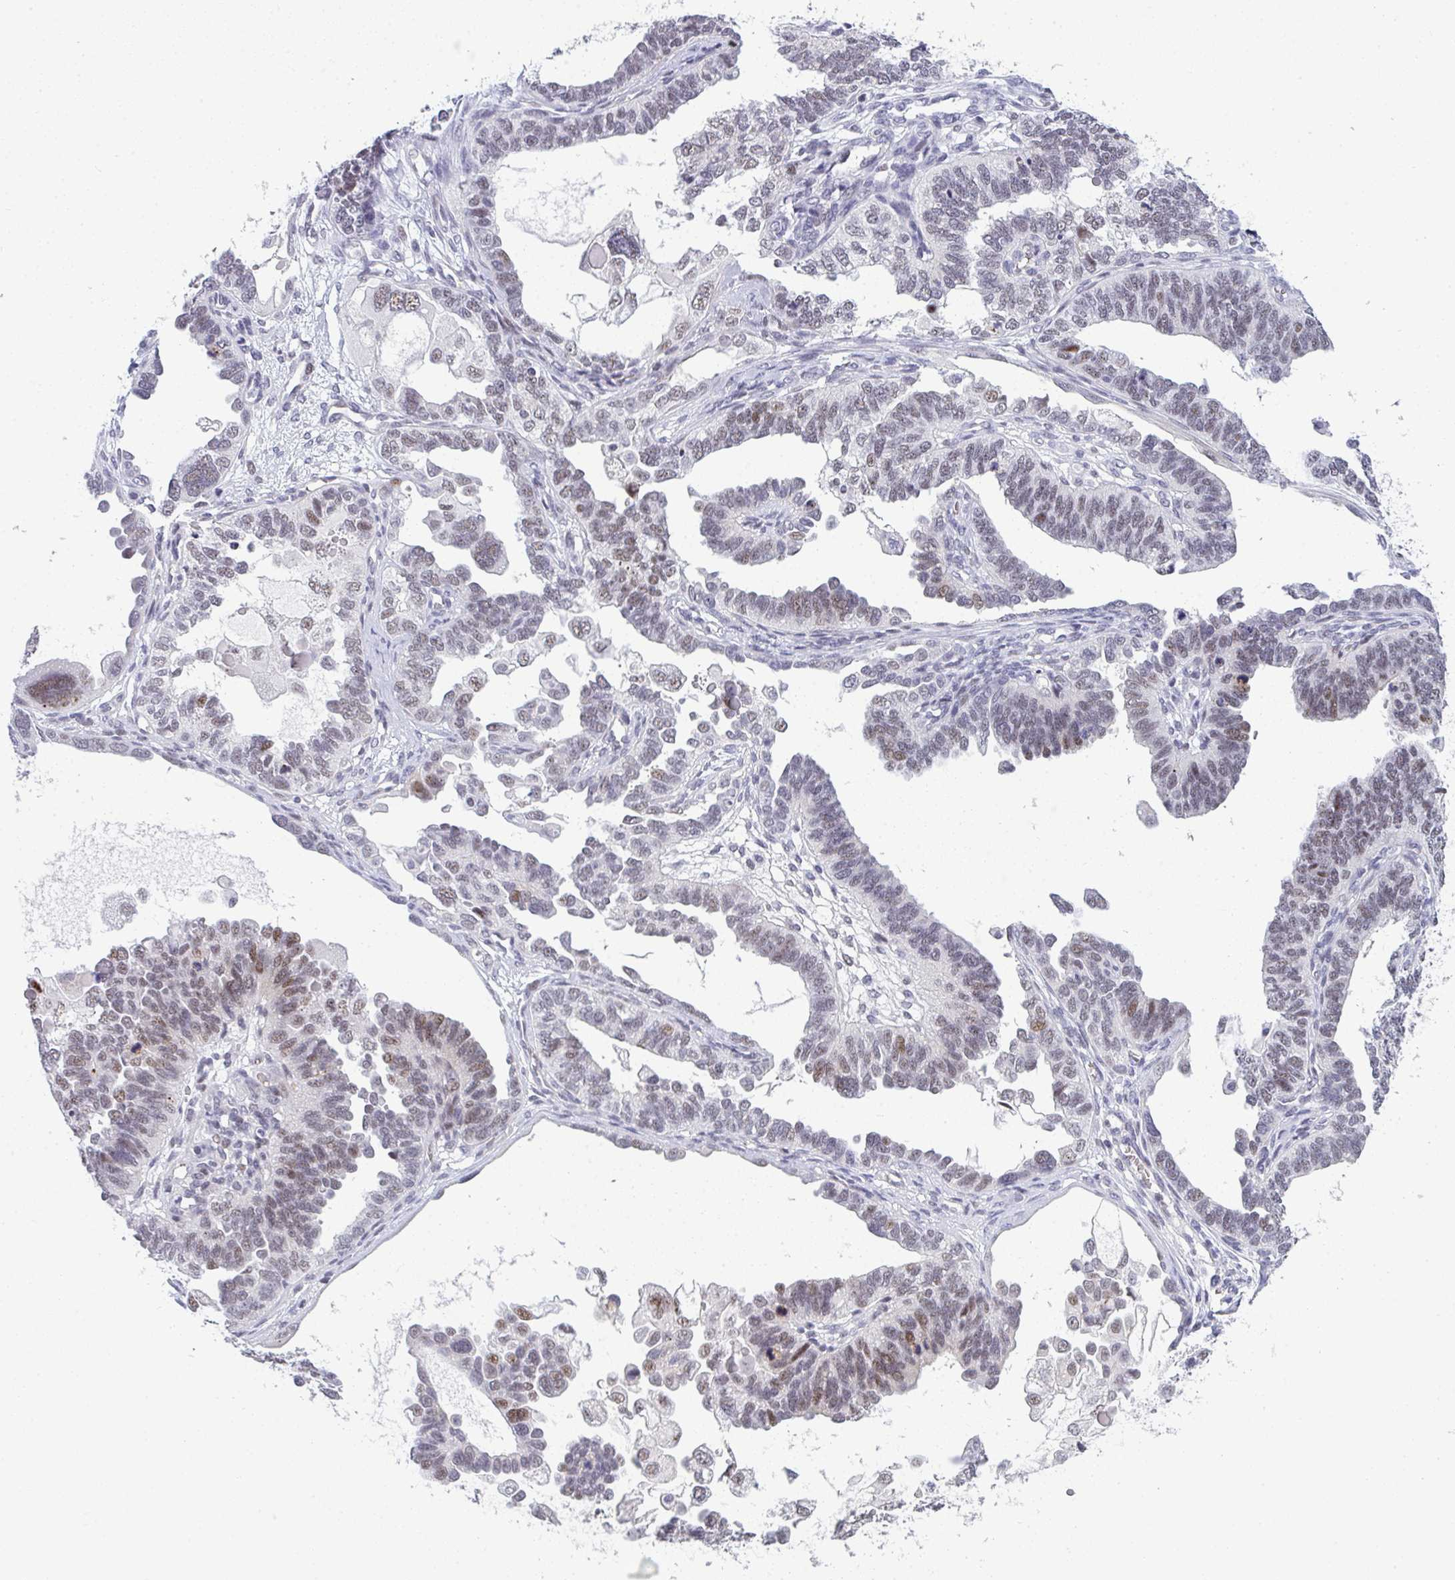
{"staining": {"intensity": "weak", "quantity": "25%-75%", "location": "nuclear"}, "tissue": "ovarian cancer", "cell_type": "Tumor cells", "image_type": "cancer", "snomed": [{"axis": "morphology", "description": "Cystadenocarcinoma, serous, NOS"}, {"axis": "topography", "description": "Ovary"}], "caption": "Immunohistochemical staining of human ovarian cancer shows weak nuclear protein expression in approximately 25%-75% of tumor cells. (Brightfield microscopy of DAB IHC at high magnification).", "gene": "TNMD", "patient": {"sex": "female", "age": 51}}